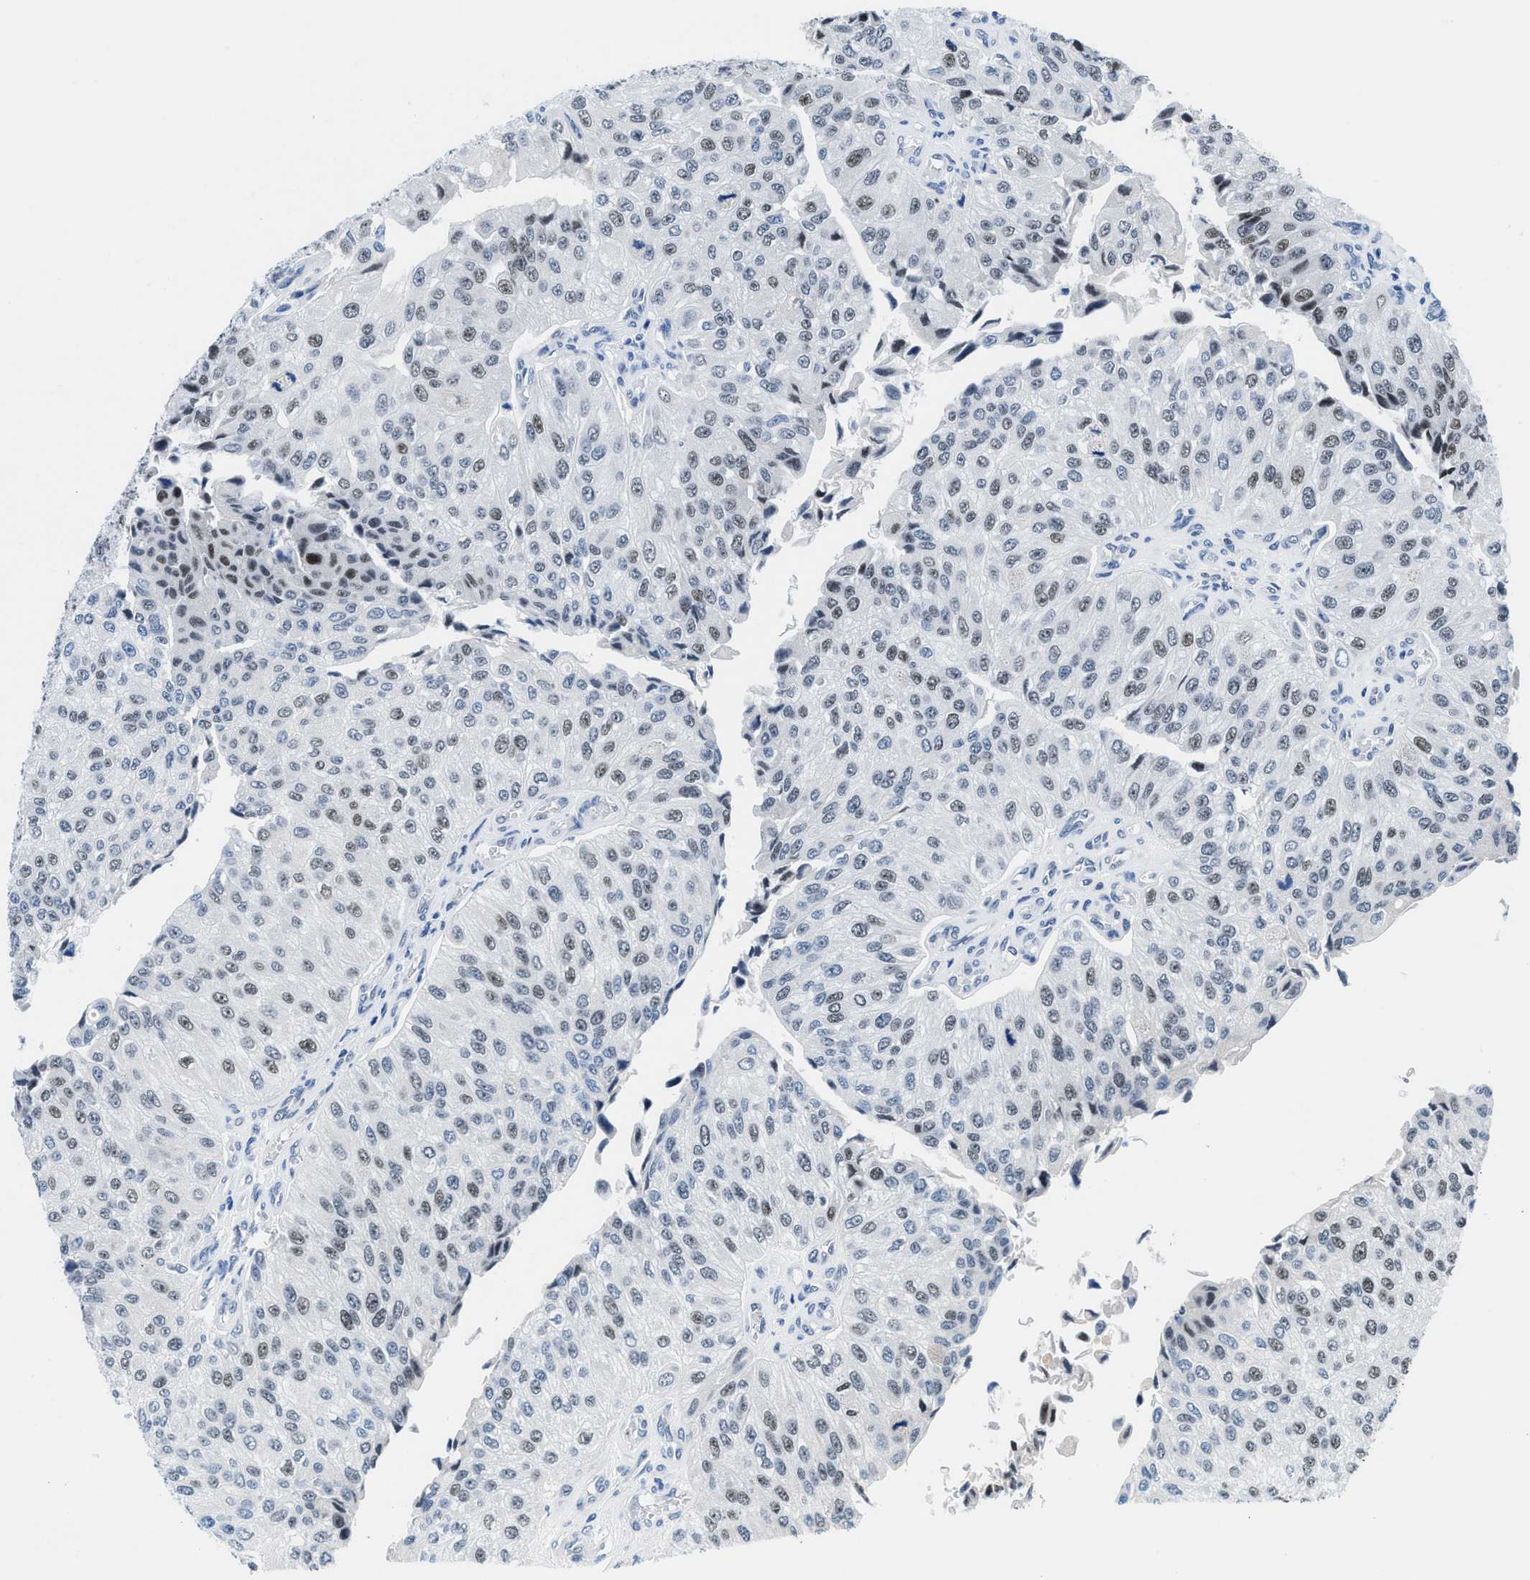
{"staining": {"intensity": "weak", "quantity": "25%-75%", "location": "nuclear"}, "tissue": "urothelial cancer", "cell_type": "Tumor cells", "image_type": "cancer", "snomed": [{"axis": "morphology", "description": "Urothelial carcinoma, High grade"}, {"axis": "topography", "description": "Kidney"}, {"axis": "topography", "description": "Urinary bladder"}], "caption": "Human high-grade urothelial carcinoma stained with a brown dye exhibits weak nuclear positive expression in about 25%-75% of tumor cells.", "gene": "SMARCAD1", "patient": {"sex": "male", "age": 77}}